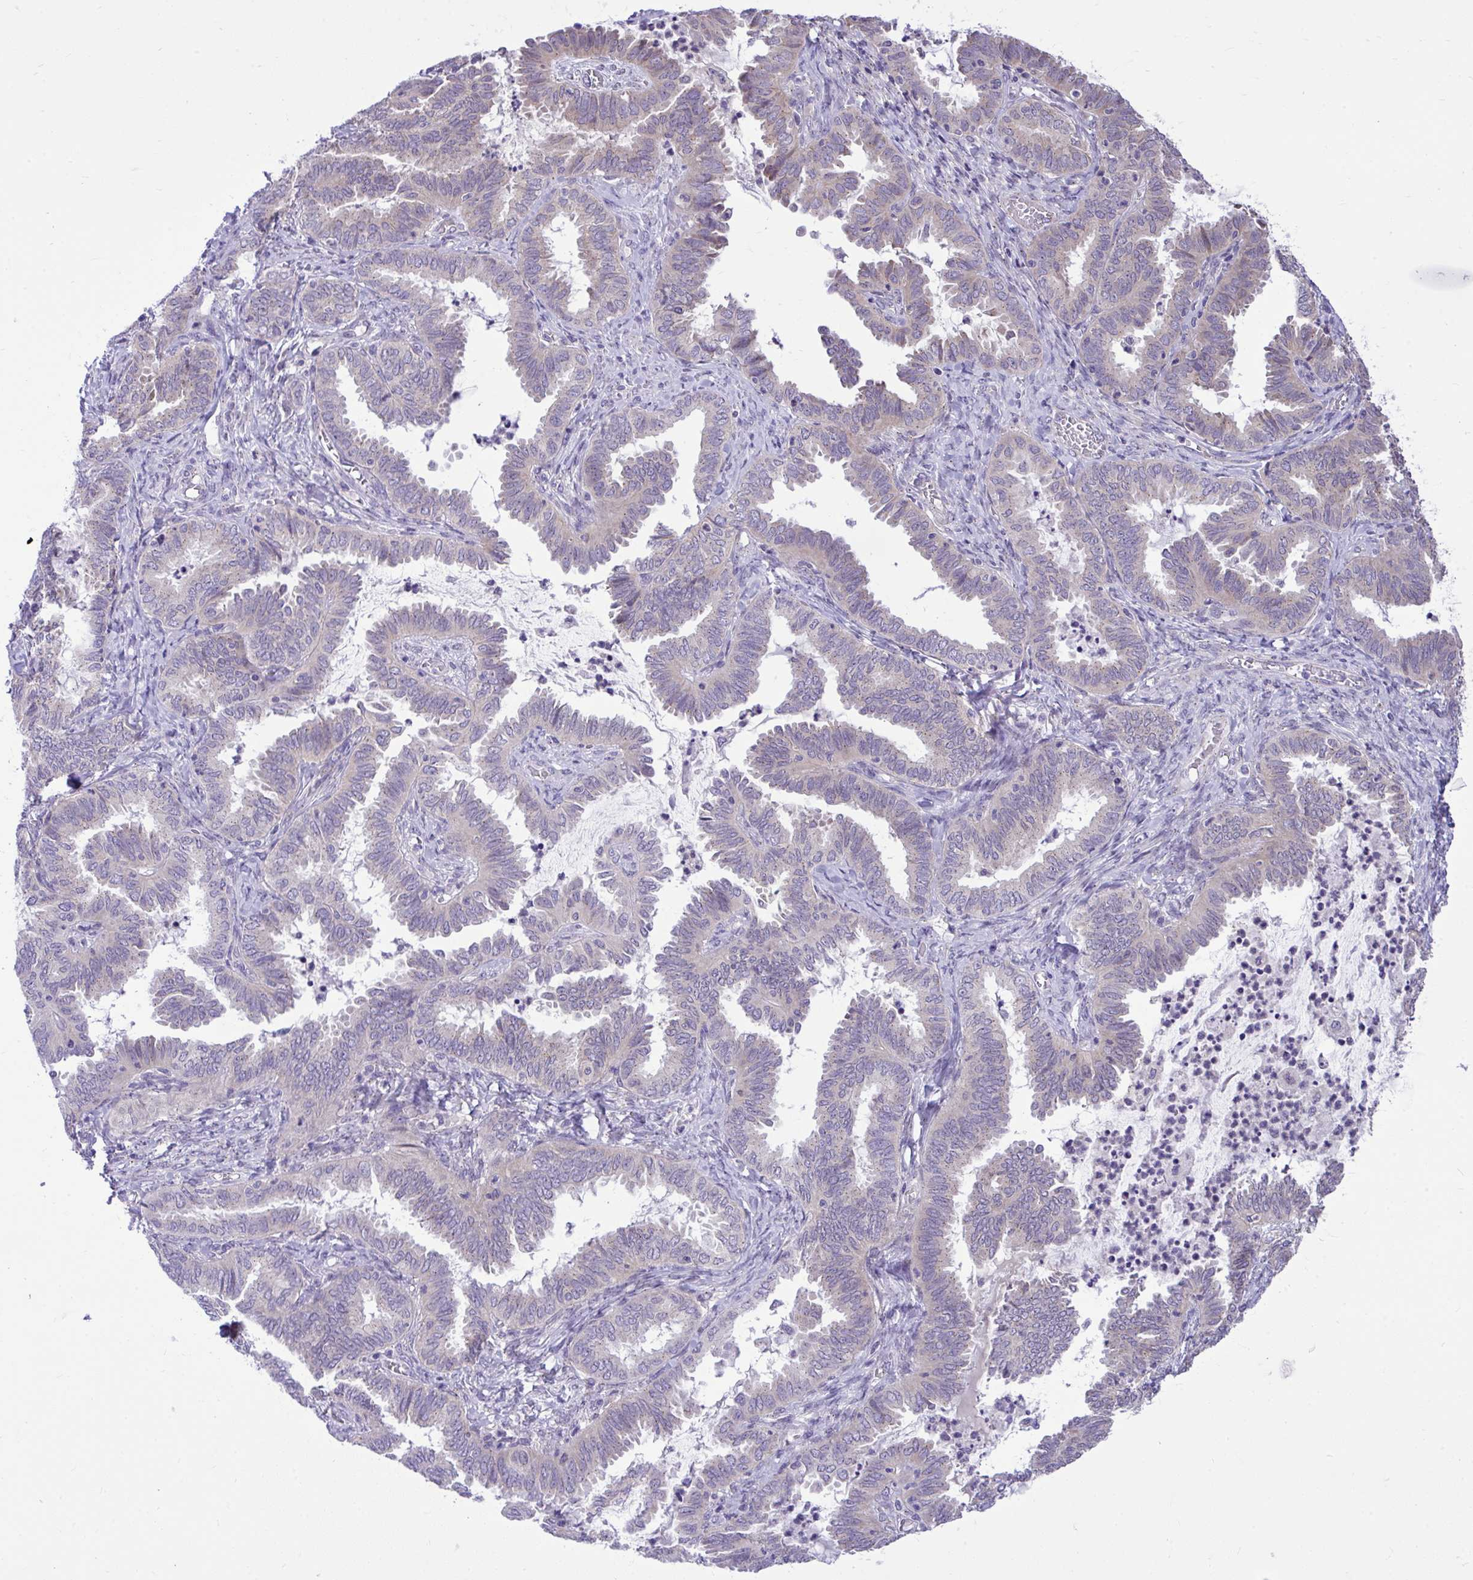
{"staining": {"intensity": "negative", "quantity": "none", "location": "none"}, "tissue": "ovarian cancer", "cell_type": "Tumor cells", "image_type": "cancer", "snomed": [{"axis": "morphology", "description": "Carcinoma, endometroid"}, {"axis": "topography", "description": "Ovary"}], "caption": "This micrograph is of ovarian cancer (endometroid carcinoma) stained with immunohistochemistry (IHC) to label a protein in brown with the nuclei are counter-stained blue. There is no expression in tumor cells.", "gene": "CEACAM18", "patient": {"sex": "female", "age": 70}}